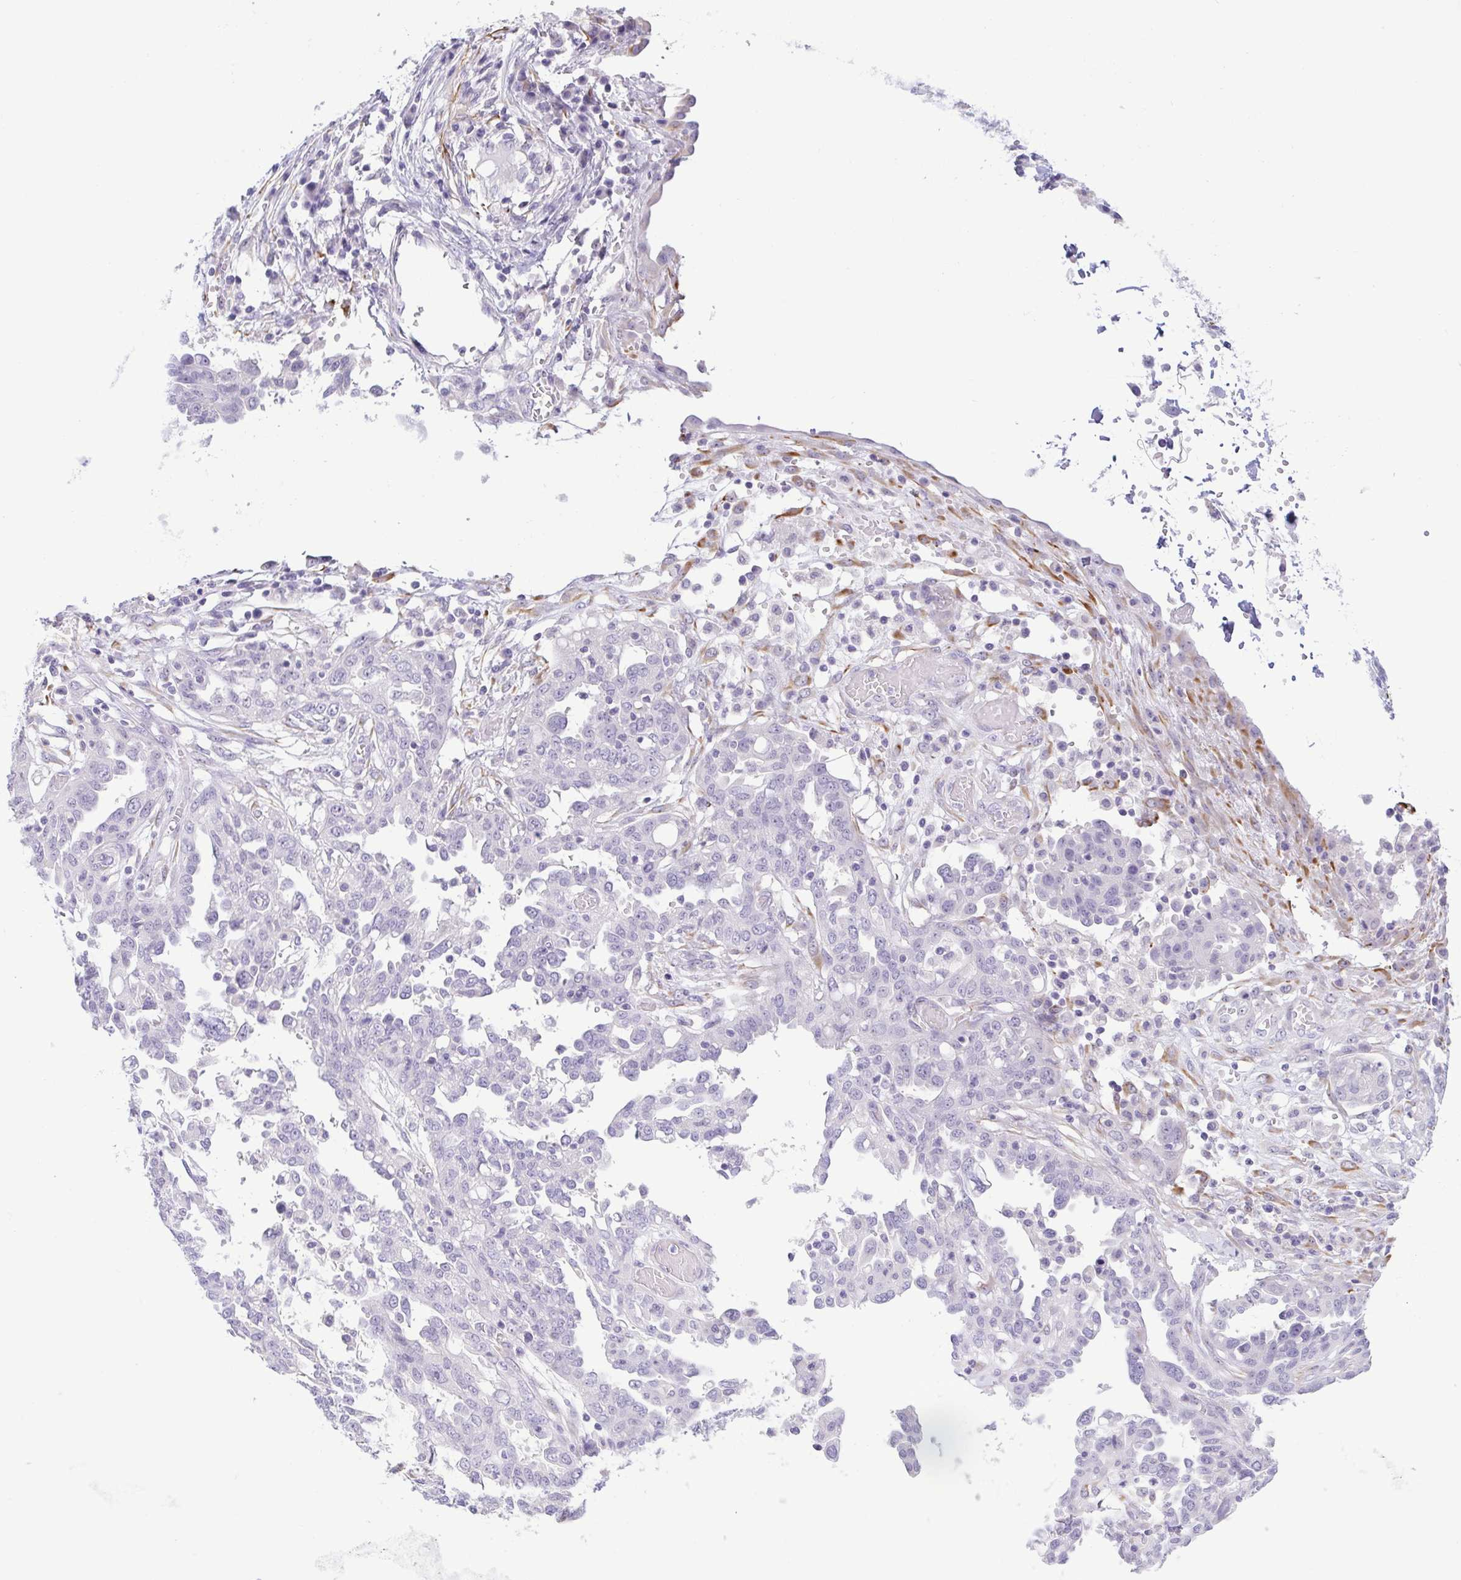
{"staining": {"intensity": "negative", "quantity": "none", "location": "none"}, "tissue": "ovarian cancer", "cell_type": "Tumor cells", "image_type": "cancer", "snomed": [{"axis": "morphology", "description": "Cystadenocarcinoma, serous, NOS"}, {"axis": "topography", "description": "Ovary"}], "caption": "An immunohistochemistry image of ovarian cancer (serous cystadenocarcinoma) is shown. There is no staining in tumor cells of ovarian cancer (serous cystadenocarcinoma).", "gene": "MYL7", "patient": {"sex": "female", "age": 67}}